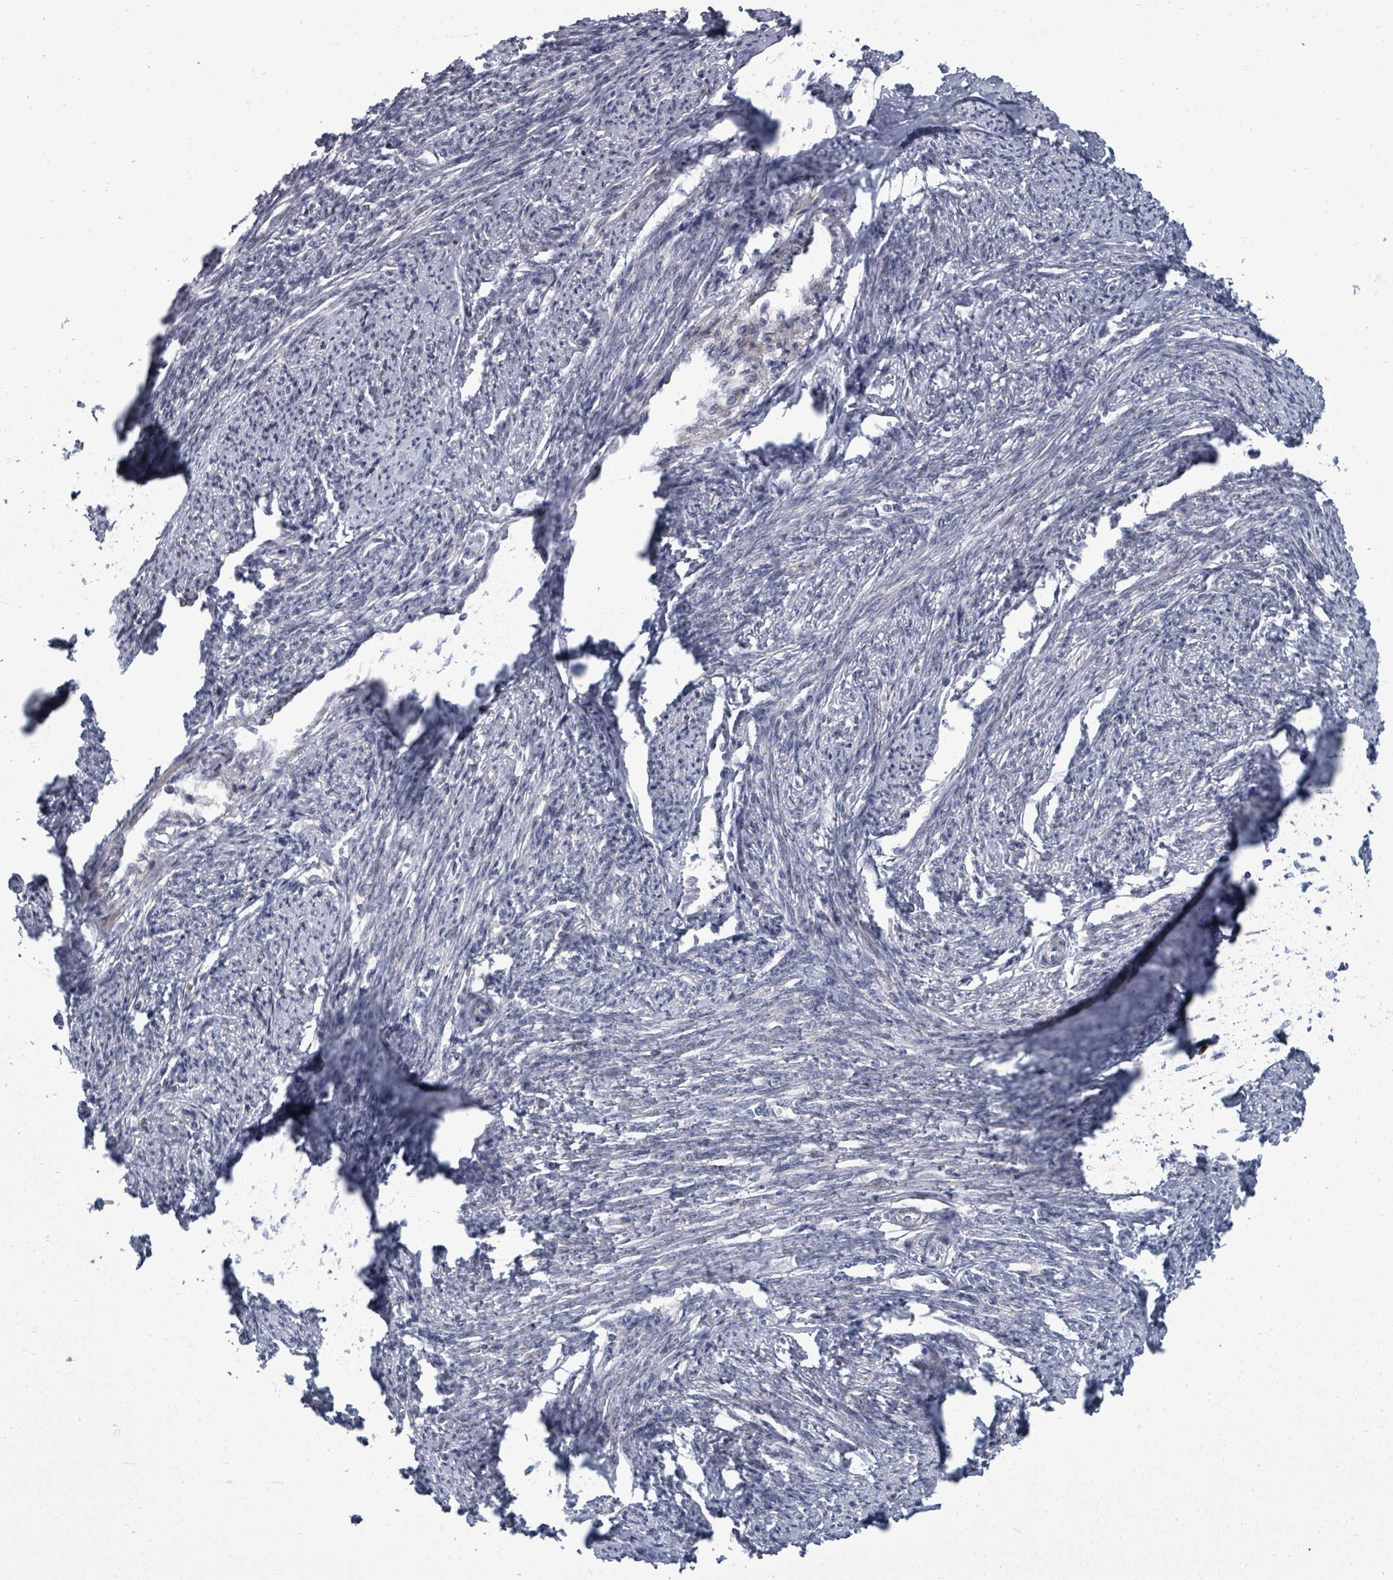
{"staining": {"intensity": "moderate", "quantity": "25%-75%", "location": "cytoplasmic/membranous"}, "tissue": "smooth muscle", "cell_type": "Smooth muscle cells", "image_type": "normal", "snomed": [{"axis": "morphology", "description": "Normal tissue, NOS"}, {"axis": "topography", "description": "Smooth muscle"}, {"axis": "topography", "description": "Uterus"}], "caption": "The histopathology image displays staining of normal smooth muscle, revealing moderate cytoplasmic/membranous protein staining (brown color) within smooth muscle cells. (DAB (3,3'-diaminobenzidine) = brown stain, brightfield microscopy at high magnification).", "gene": "PTPN20", "patient": {"sex": "female", "age": 59}}